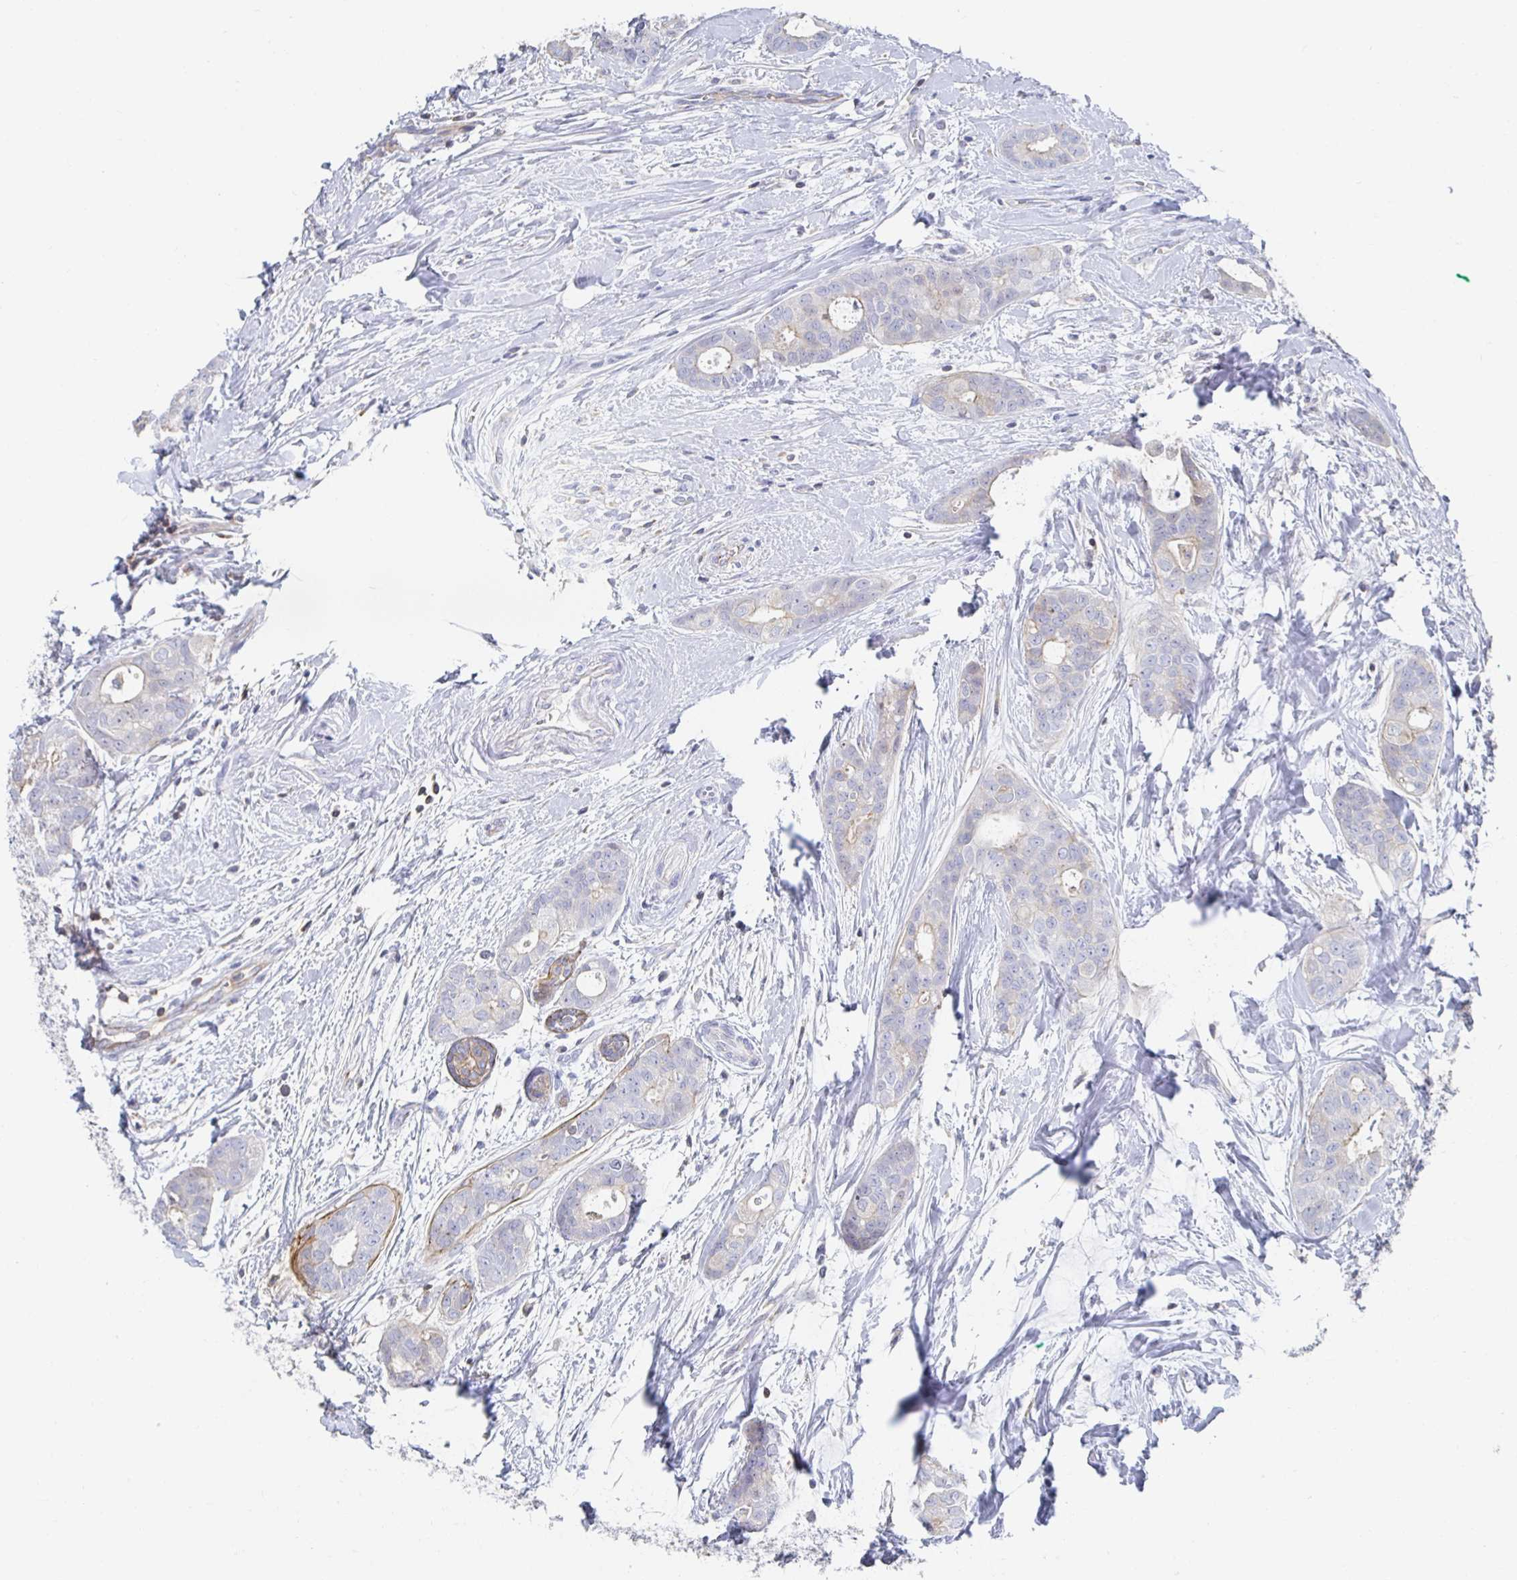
{"staining": {"intensity": "negative", "quantity": "none", "location": "none"}, "tissue": "breast cancer", "cell_type": "Tumor cells", "image_type": "cancer", "snomed": [{"axis": "morphology", "description": "Duct carcinoma"}, {"axis": "topography", "description": "Breast"}], "caption": "High magnification brightfield microscopy of breast infiltrating ductal carcinoma stained with DAB (3,3'-diaminobenzidine) (brown) and counterstained with hematoxylin (blue): tumor cells show no significant expression.", "gene": "PIK3CD", "patient": {"sex": "female", "age": 45}}